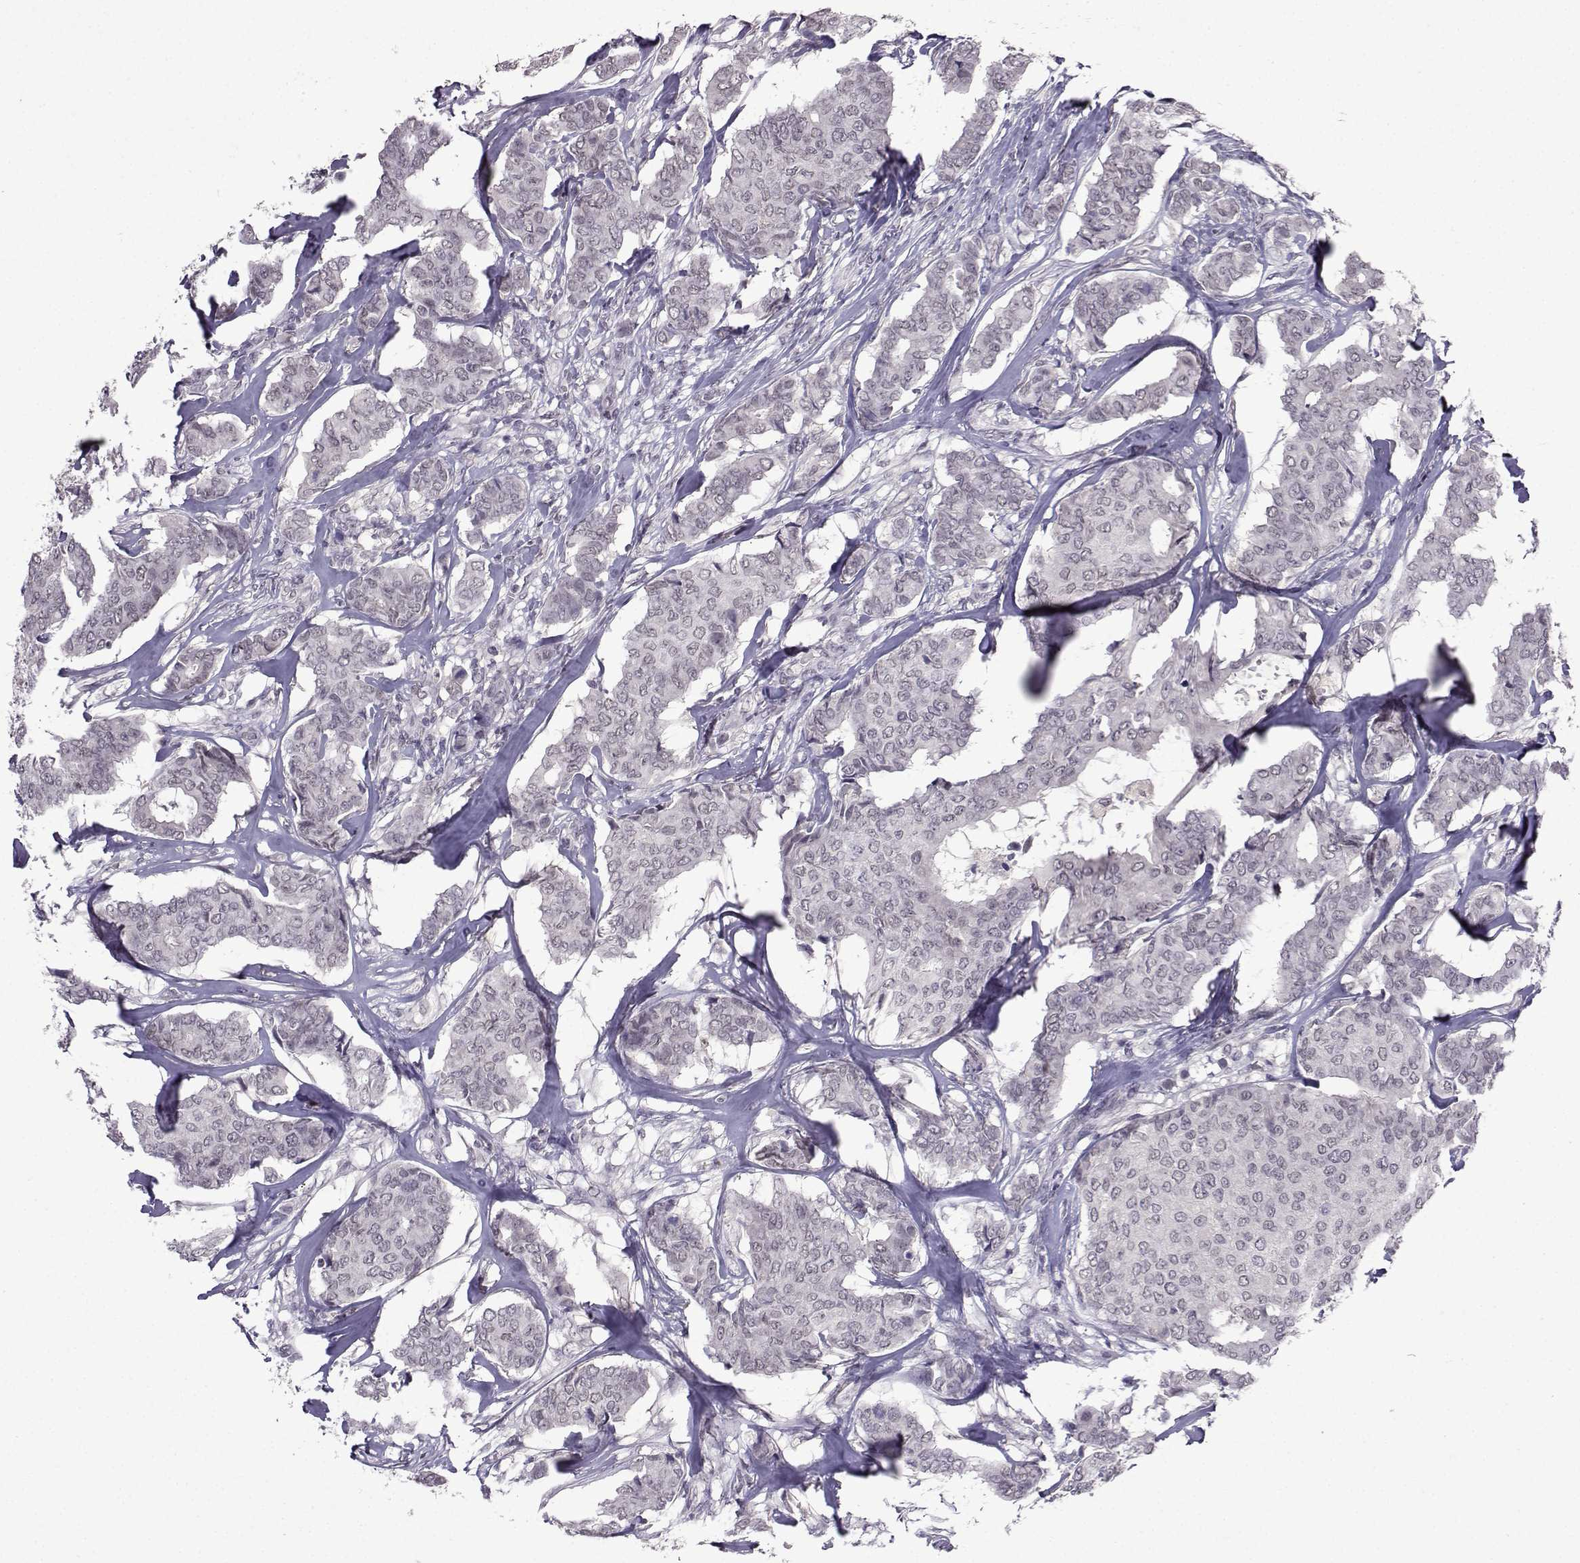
{"staining": {"intensity": "negative", "quantity": "none", "location": "none"}, "tissue": "breast cancer", "cell_type": "Tumor cells", "image_type": "cancer", "snomed": [{"axis": "morphology", "description": "Duct carcinoma"}, {"axis": "topography", "description": "Breast"}], "caption": "A photomicrograph of human breast cancer is negative for staining in tumor cells.", "gene": "CCL28", "patient": {"sex": "female", "age": 75}}